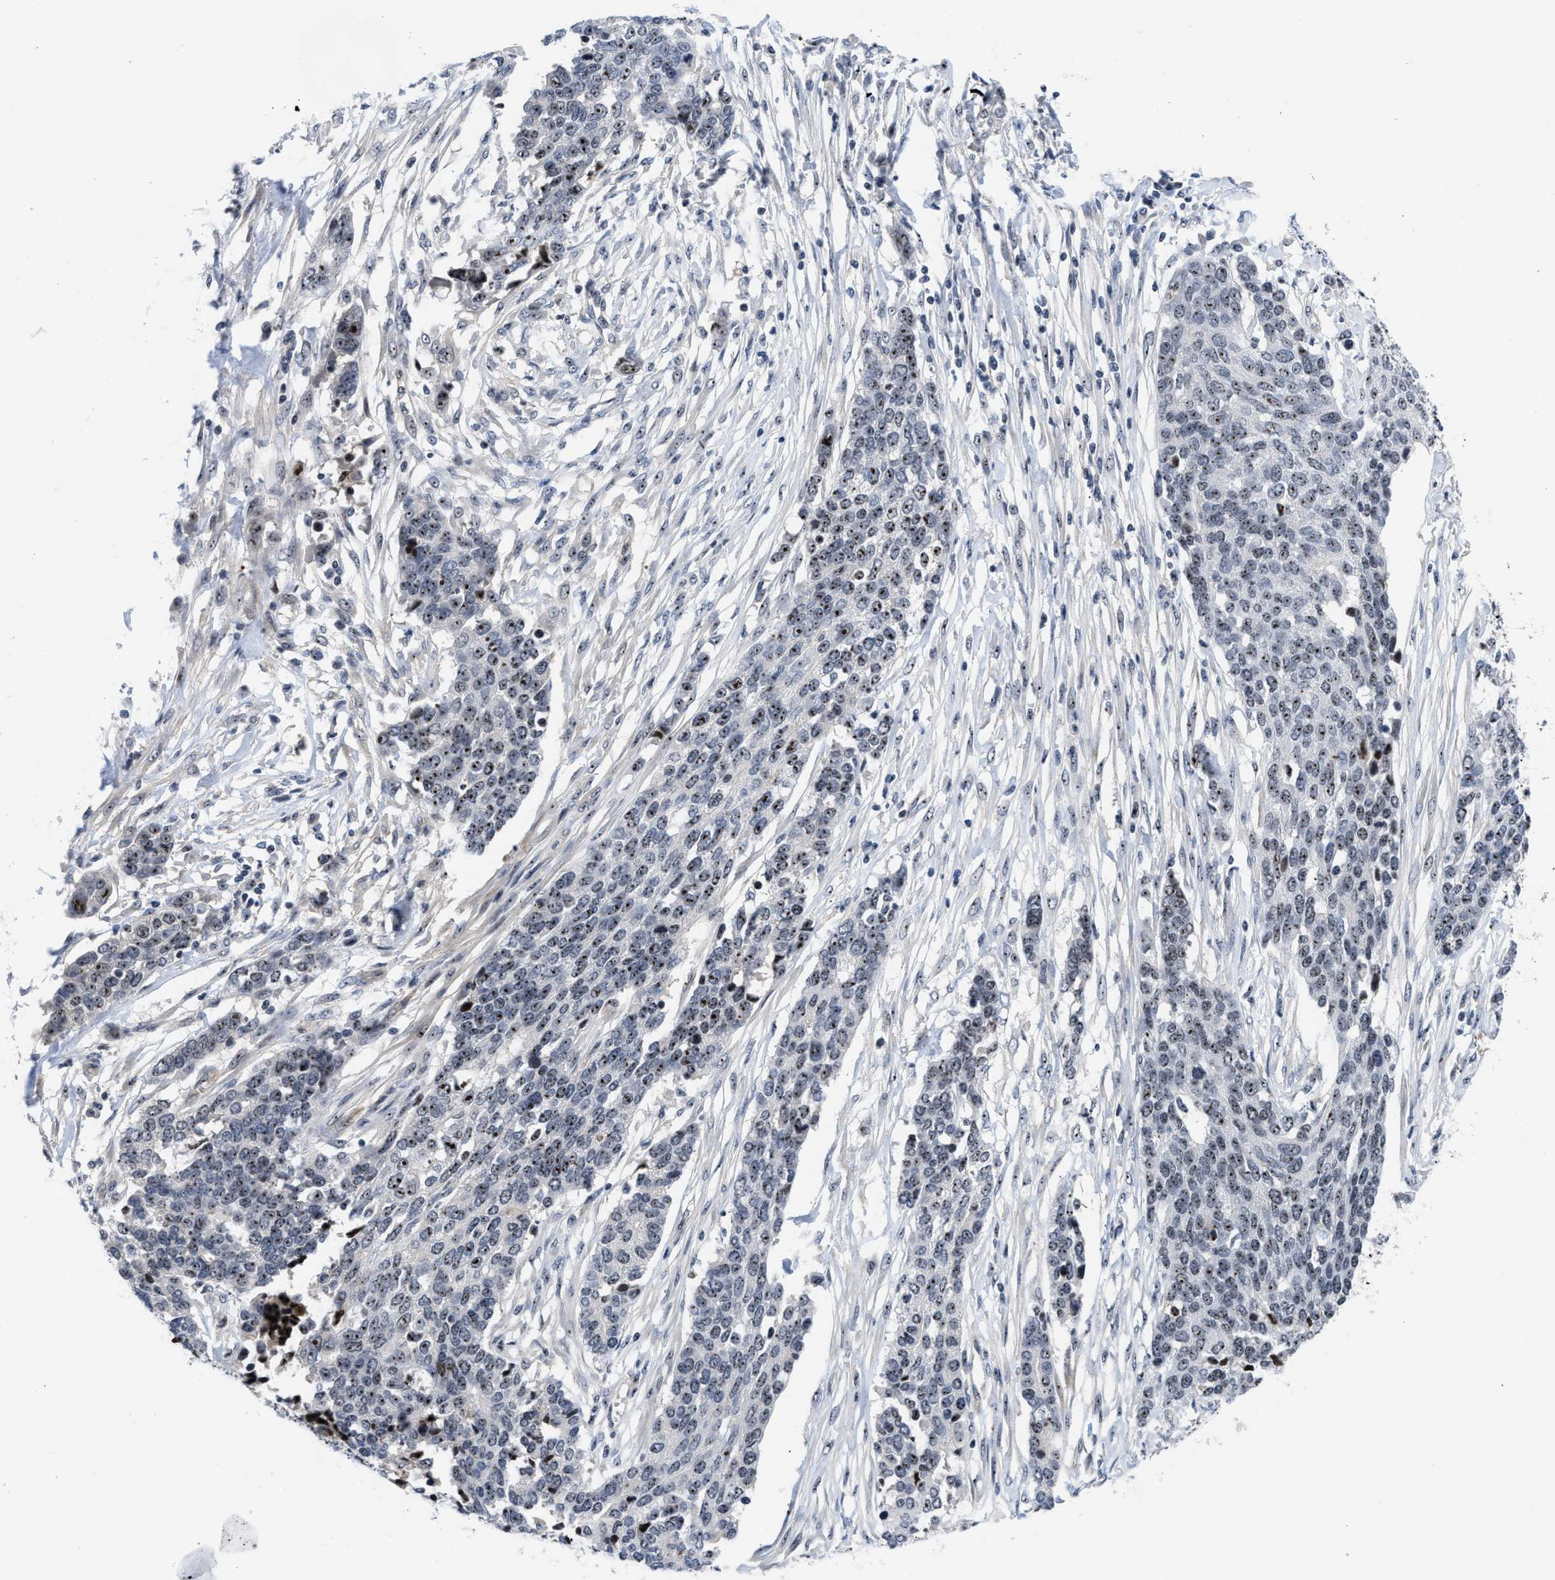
{"staining": {"intensity": "moderate", "quantity": ">75%", "location": "nuclear"}, "tissue": "ovarian cancer", "cell_type": "Tumor cells", "image_type": "cancer", "snomed": [{"axis": "morphology", "description": "Cystadenocarcinoma, serous, NOS"}, {"axis": "topography", "description": "Ovary"}], "caption": "A photomicrograph of human serous cystadenocarcinoma (ovarian) stained for a protein shows moderate nuclear brown staining in tumor cells.", "gene": "NOP58", "patient": {"sex": "female", "age": 44}}